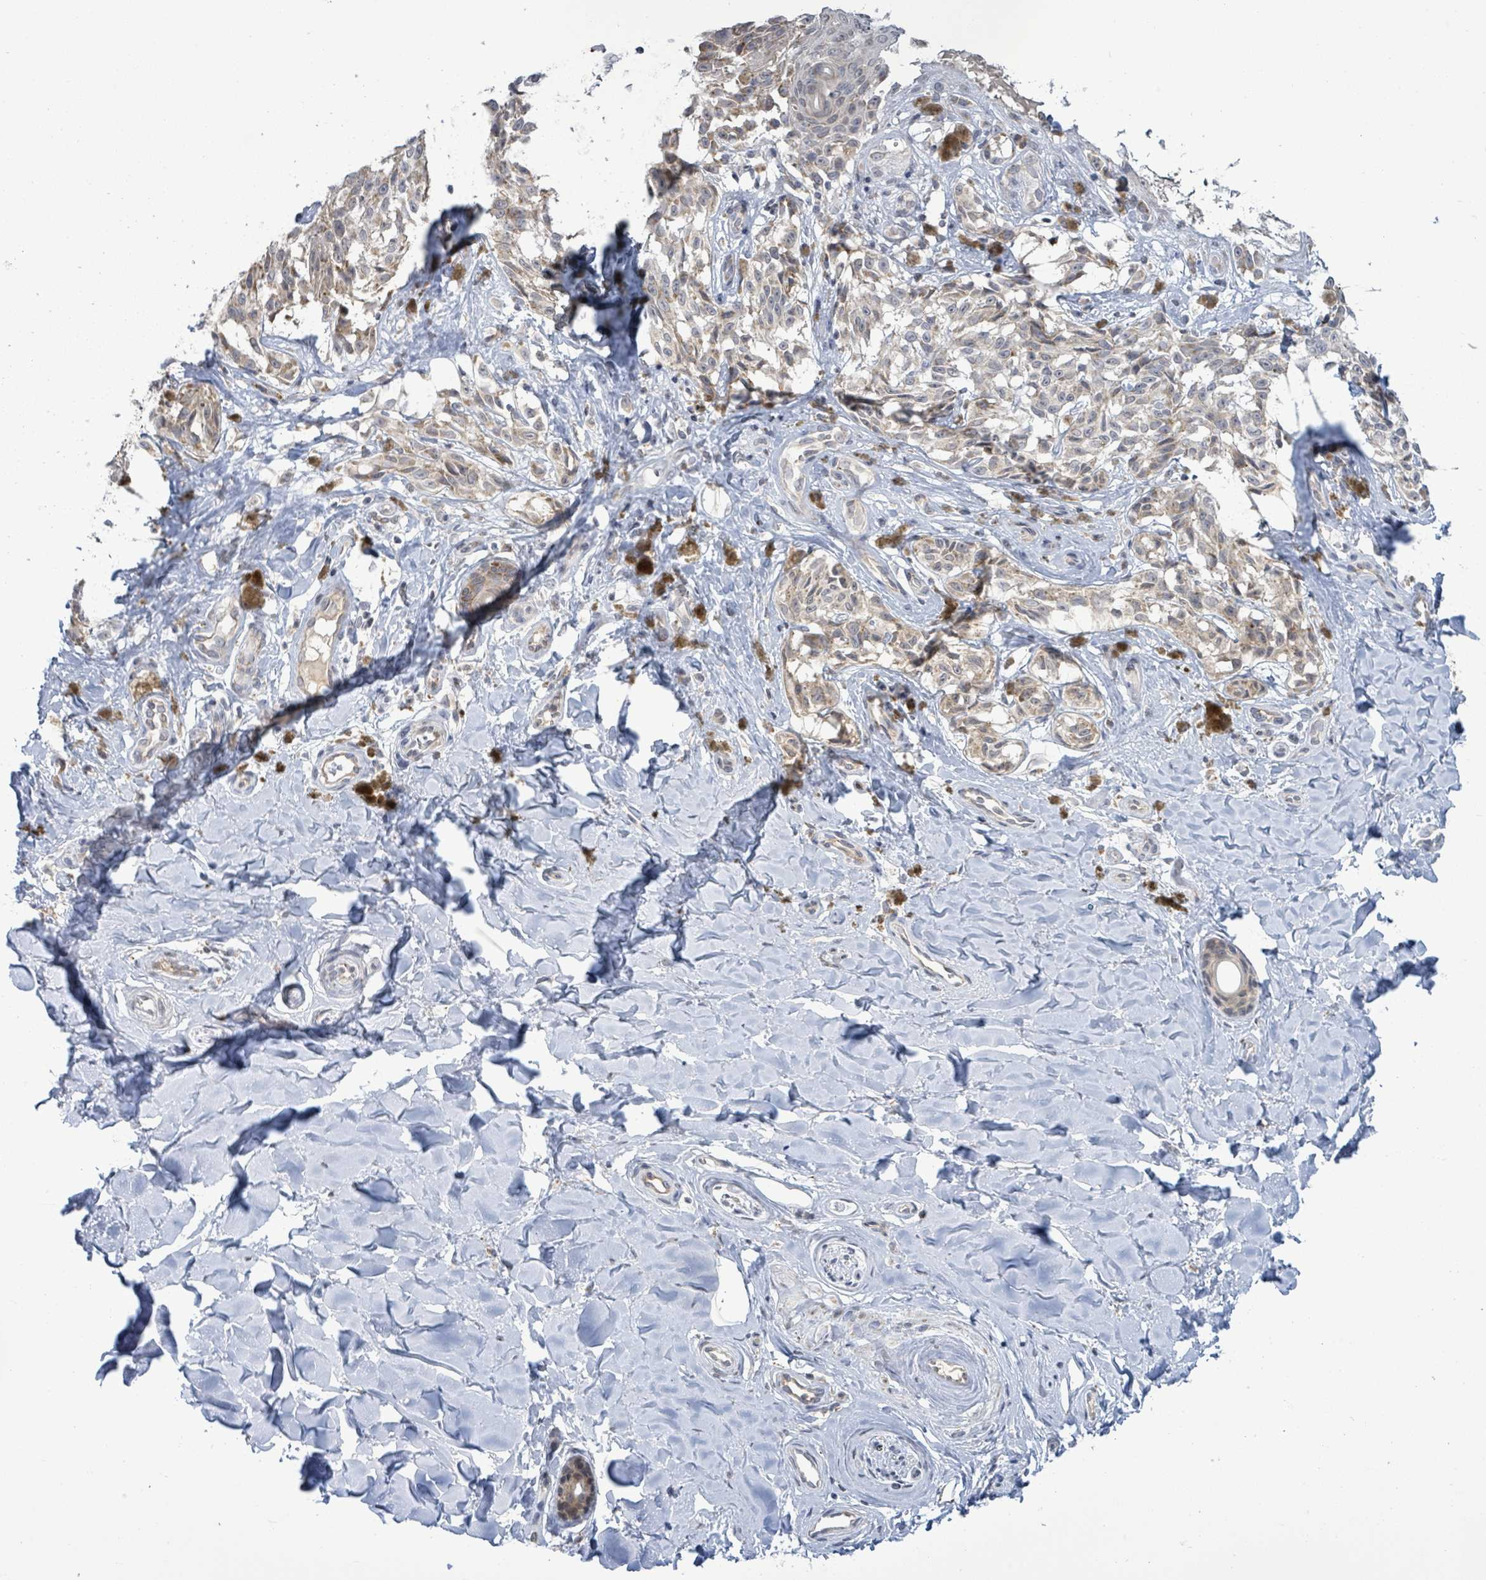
{"staining": {"intensity": "weak", "quantity": ">75%", "location": "cytoplasmic/membranous"}, "tissue": "melanoma", "cell_type": "Tumor cells", "image_type": "cancer", "snomed": [{"axis": "morphology", "description": "Malignant melanoma, NOS"}, {"axis": "topography", "description": "Skin"}], "caption": "The immunohistochemical stain labels weak cytoplasmic/membranous staining in tumor cells of melanoma tissue.", "gene": "COQ10B", "patient": {"sex": "female", "age": 65}}